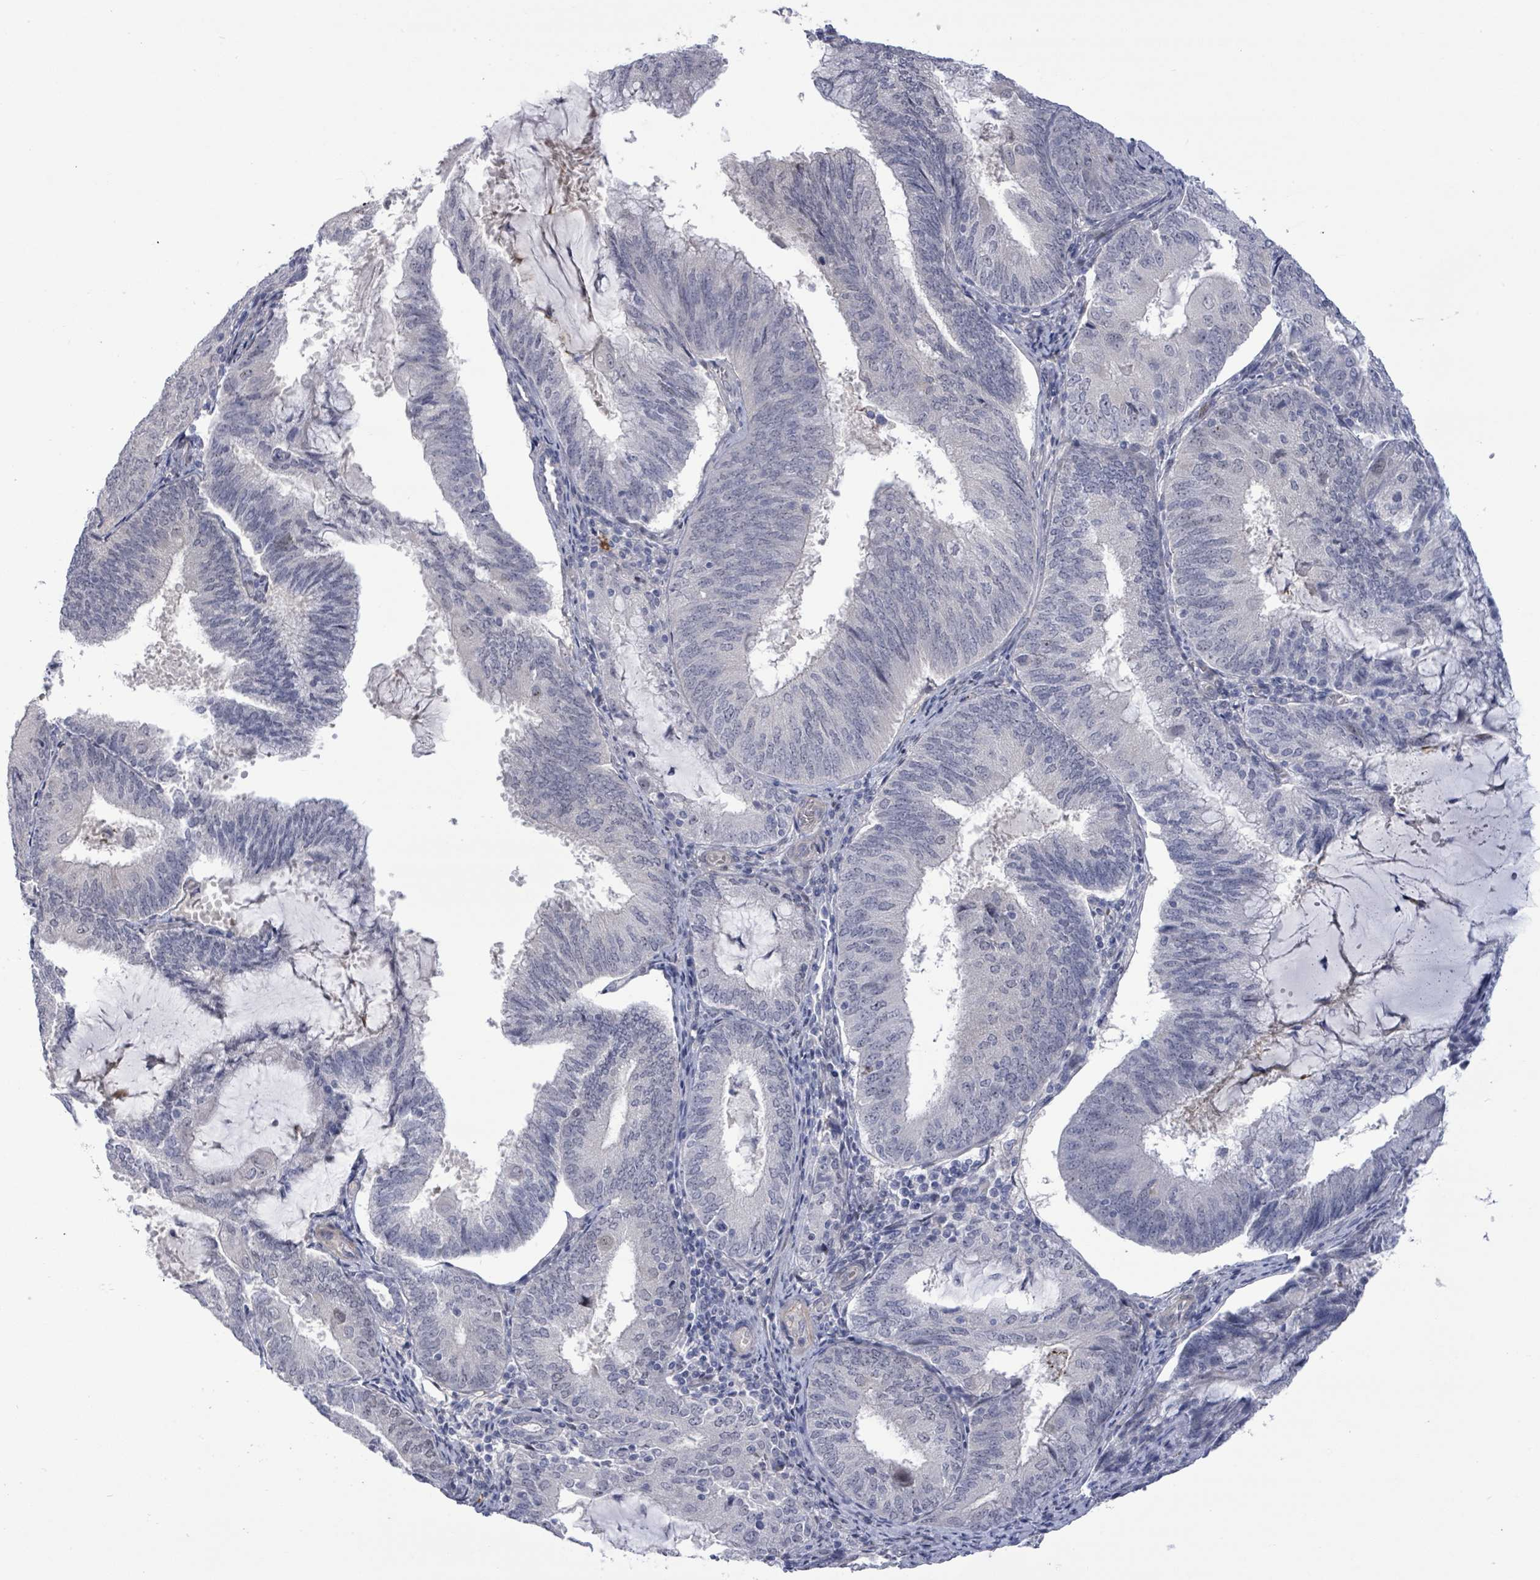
{"staining": {"intensity": "negative", "quantity": "none", "location": "none"}, "tissue": "endometrial cancer", "cell_type": "Tumor cells", "image_type": "cancer", "snomed": [{"axis": "morphology", "description": "Adenocarcinoma, NOS"}, {"axis": "topography", "description": "Endometrium"}], "caption": "Tumor cells are negative for protein expression in human endometrial adenocarcinoma.", "gene": "CT45A5", "patient": {"sex": "female", "age": 81}}